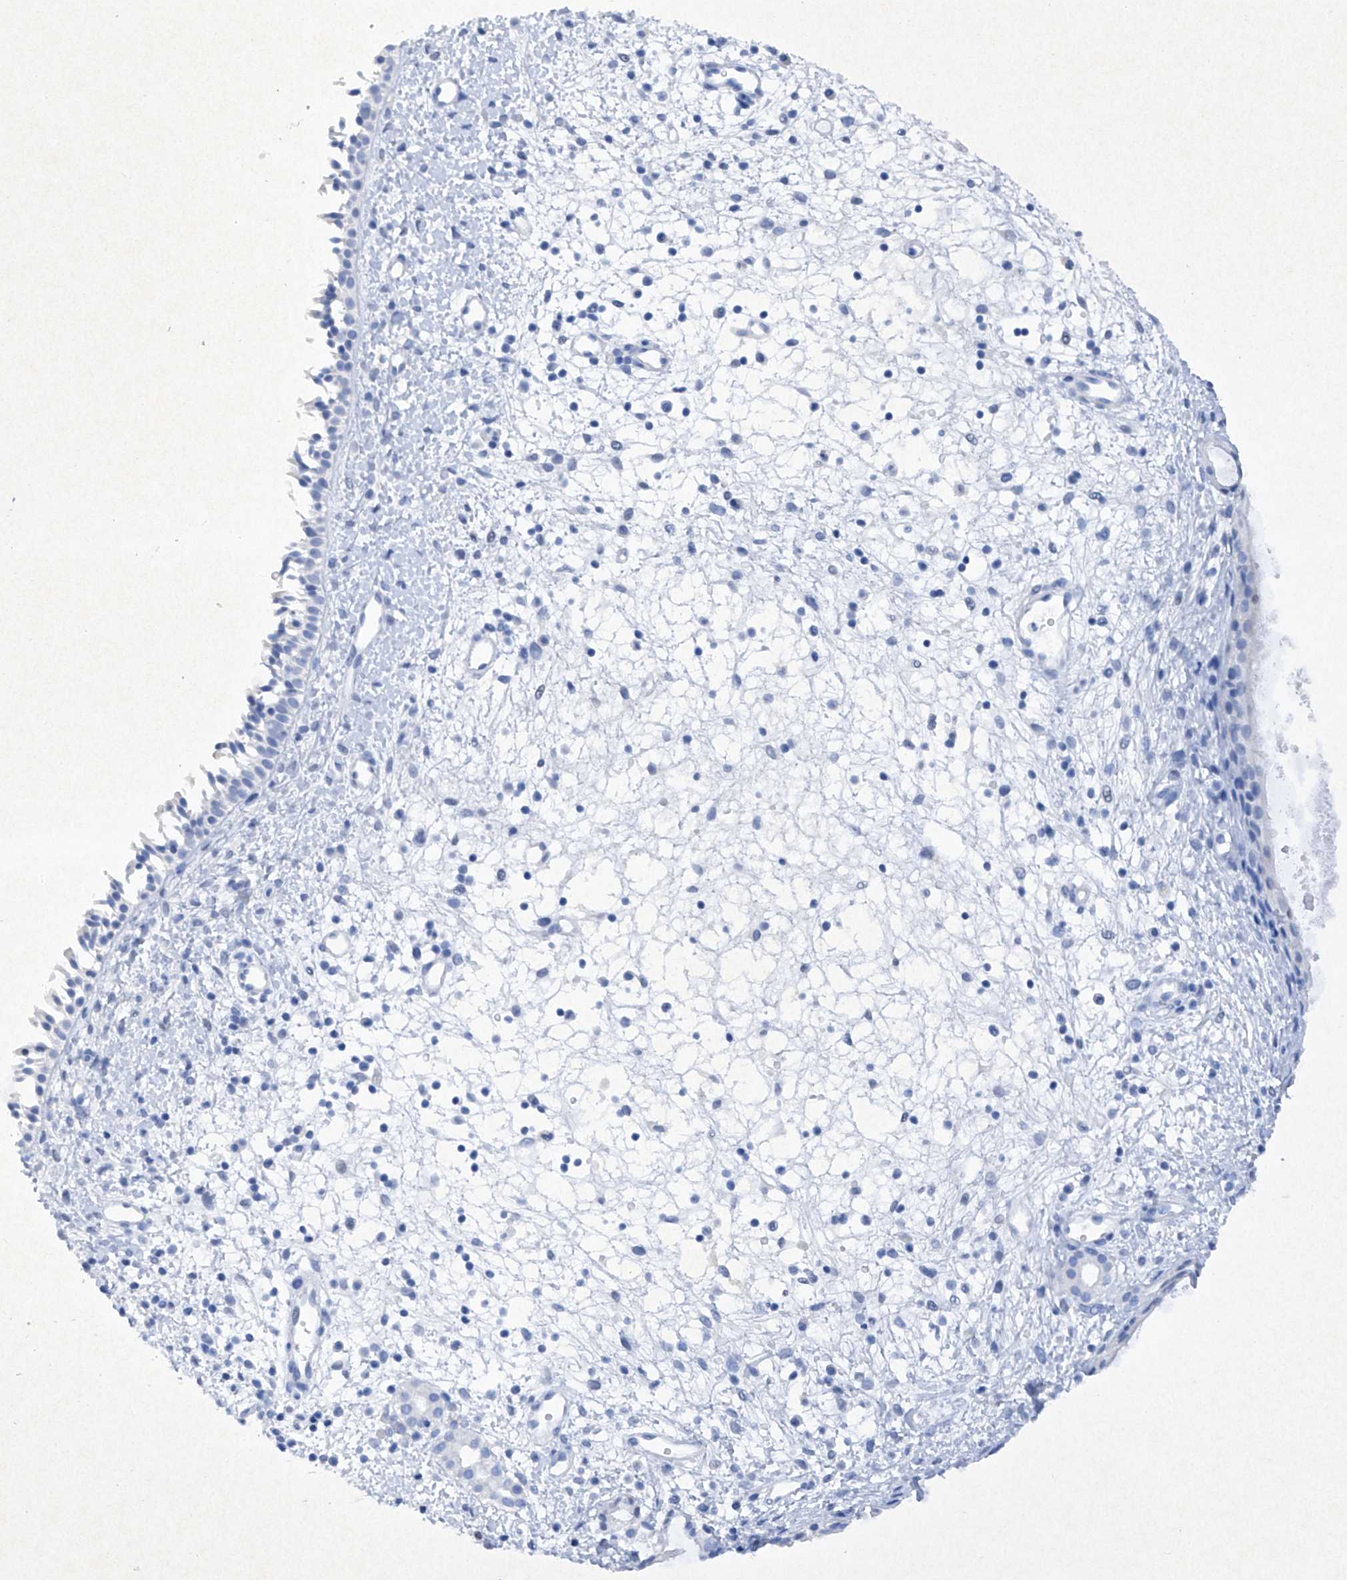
{"staining": {"intensity": "negative", "quantity": "none", "location": "none"}, "tissue": "nasopharynx", "cell_type": "Respiratory epithelial cells", "image_type": "normal", "snomed": [{"axis": "morphology", "description": "Normal tissue, NOS"}, {"axis": "topography", "description": "Nasopharynx"}], "caption": "The IHC micrograph has no significant staining in respiratory epithelial cells of nasopharynx.", "gene": "BARX2", "patient": {"sex": "male", "age": 22}}